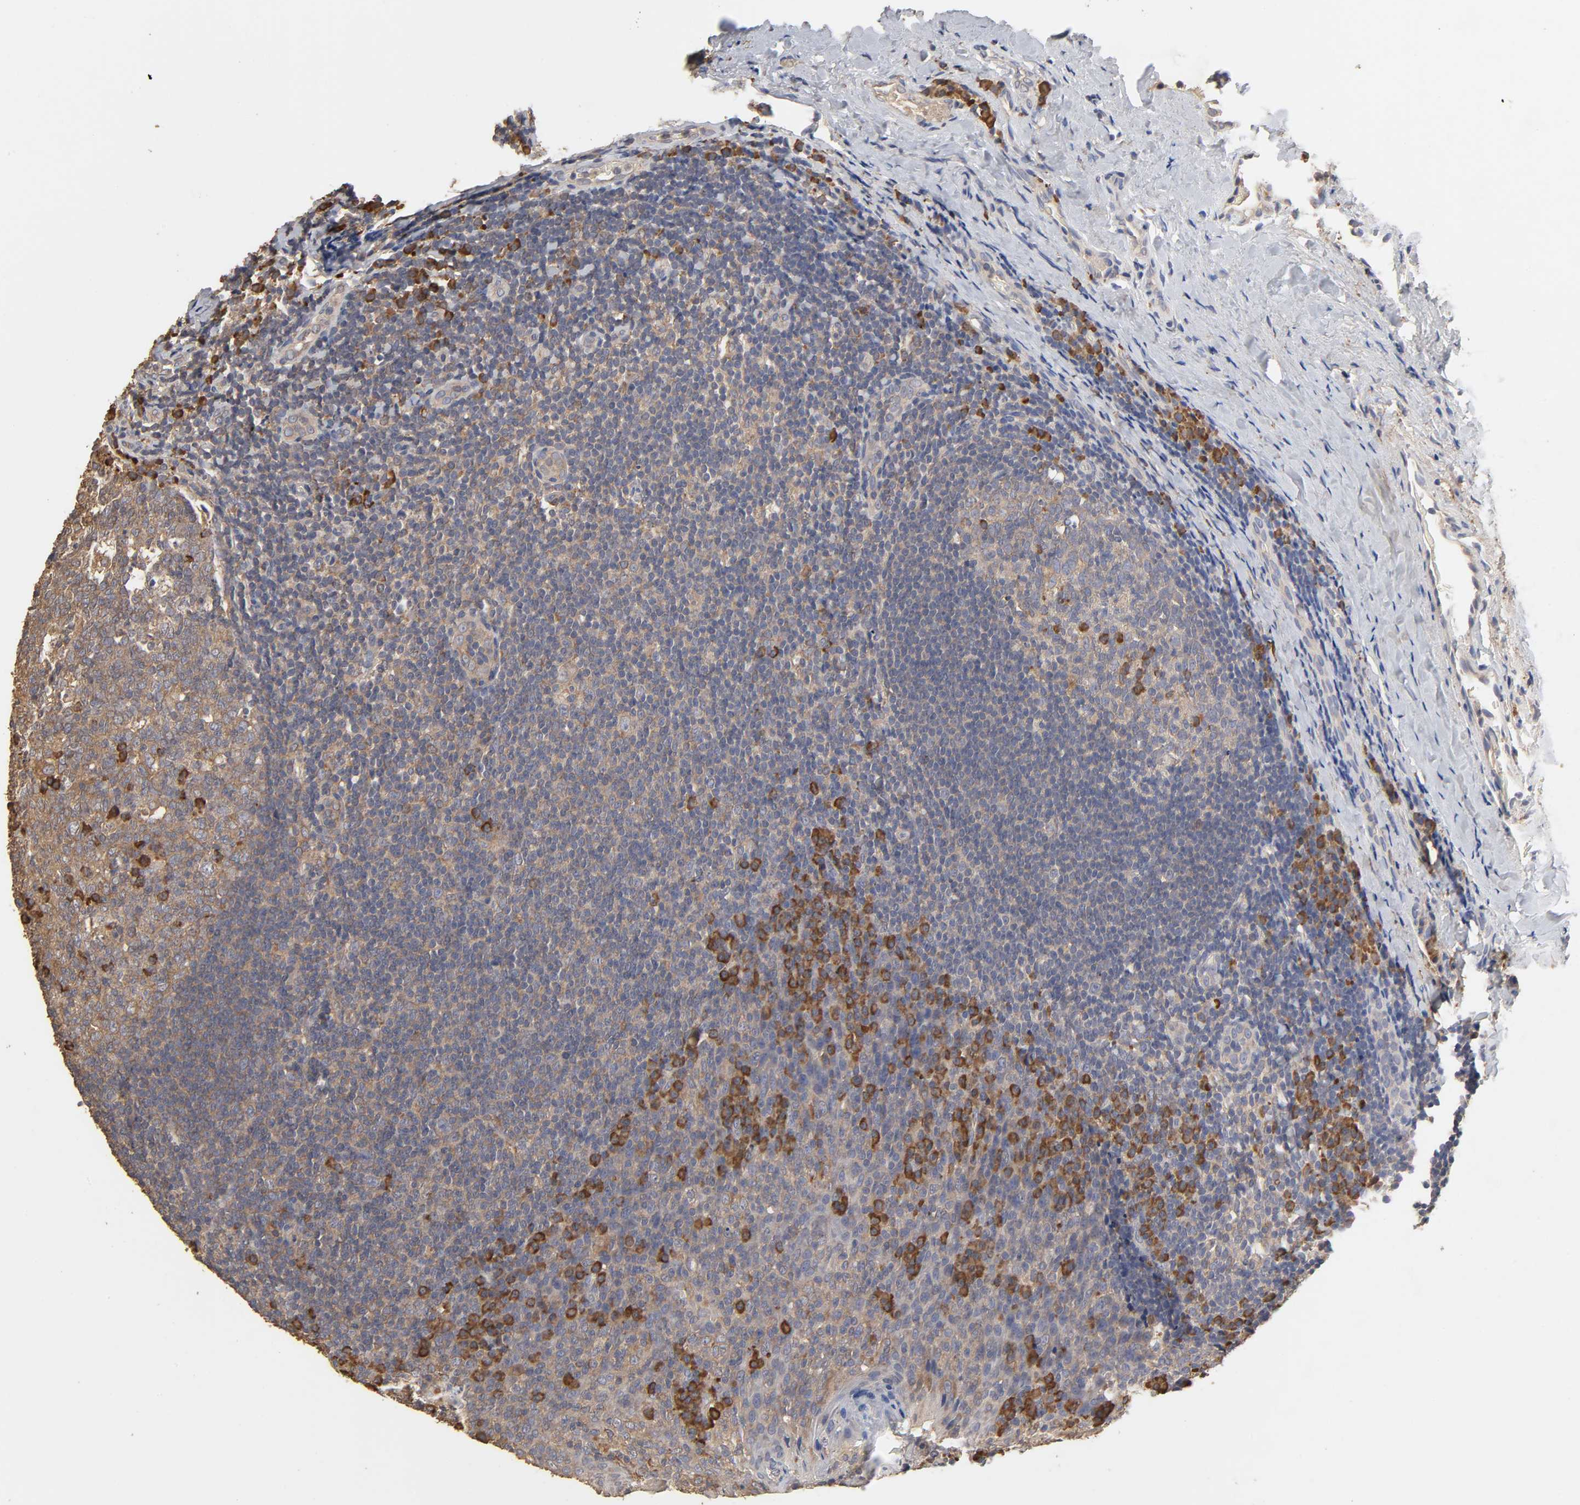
{"staining": {"intensity": "strong", "quantity": ">75%", "location": "cytoplasmic/membranous"}, "tissue": "tonsil", "cell_type": "Germinal center cells", "image_type": "normal", "snomed": [{"axis": "morphology", "description": "Normal tissue, NOS"}, {"axis": "topography", "description": "Tonsil"}], "caption": "A high-resolution micrograph shows IHC staining of unremarkable tonsil, which displays strong cytoplasmic/membranous positivity in approximately >75% of germinal center cells.", "gene": "EIF4G2", "patient": {"sex": "male", "age": 31}}